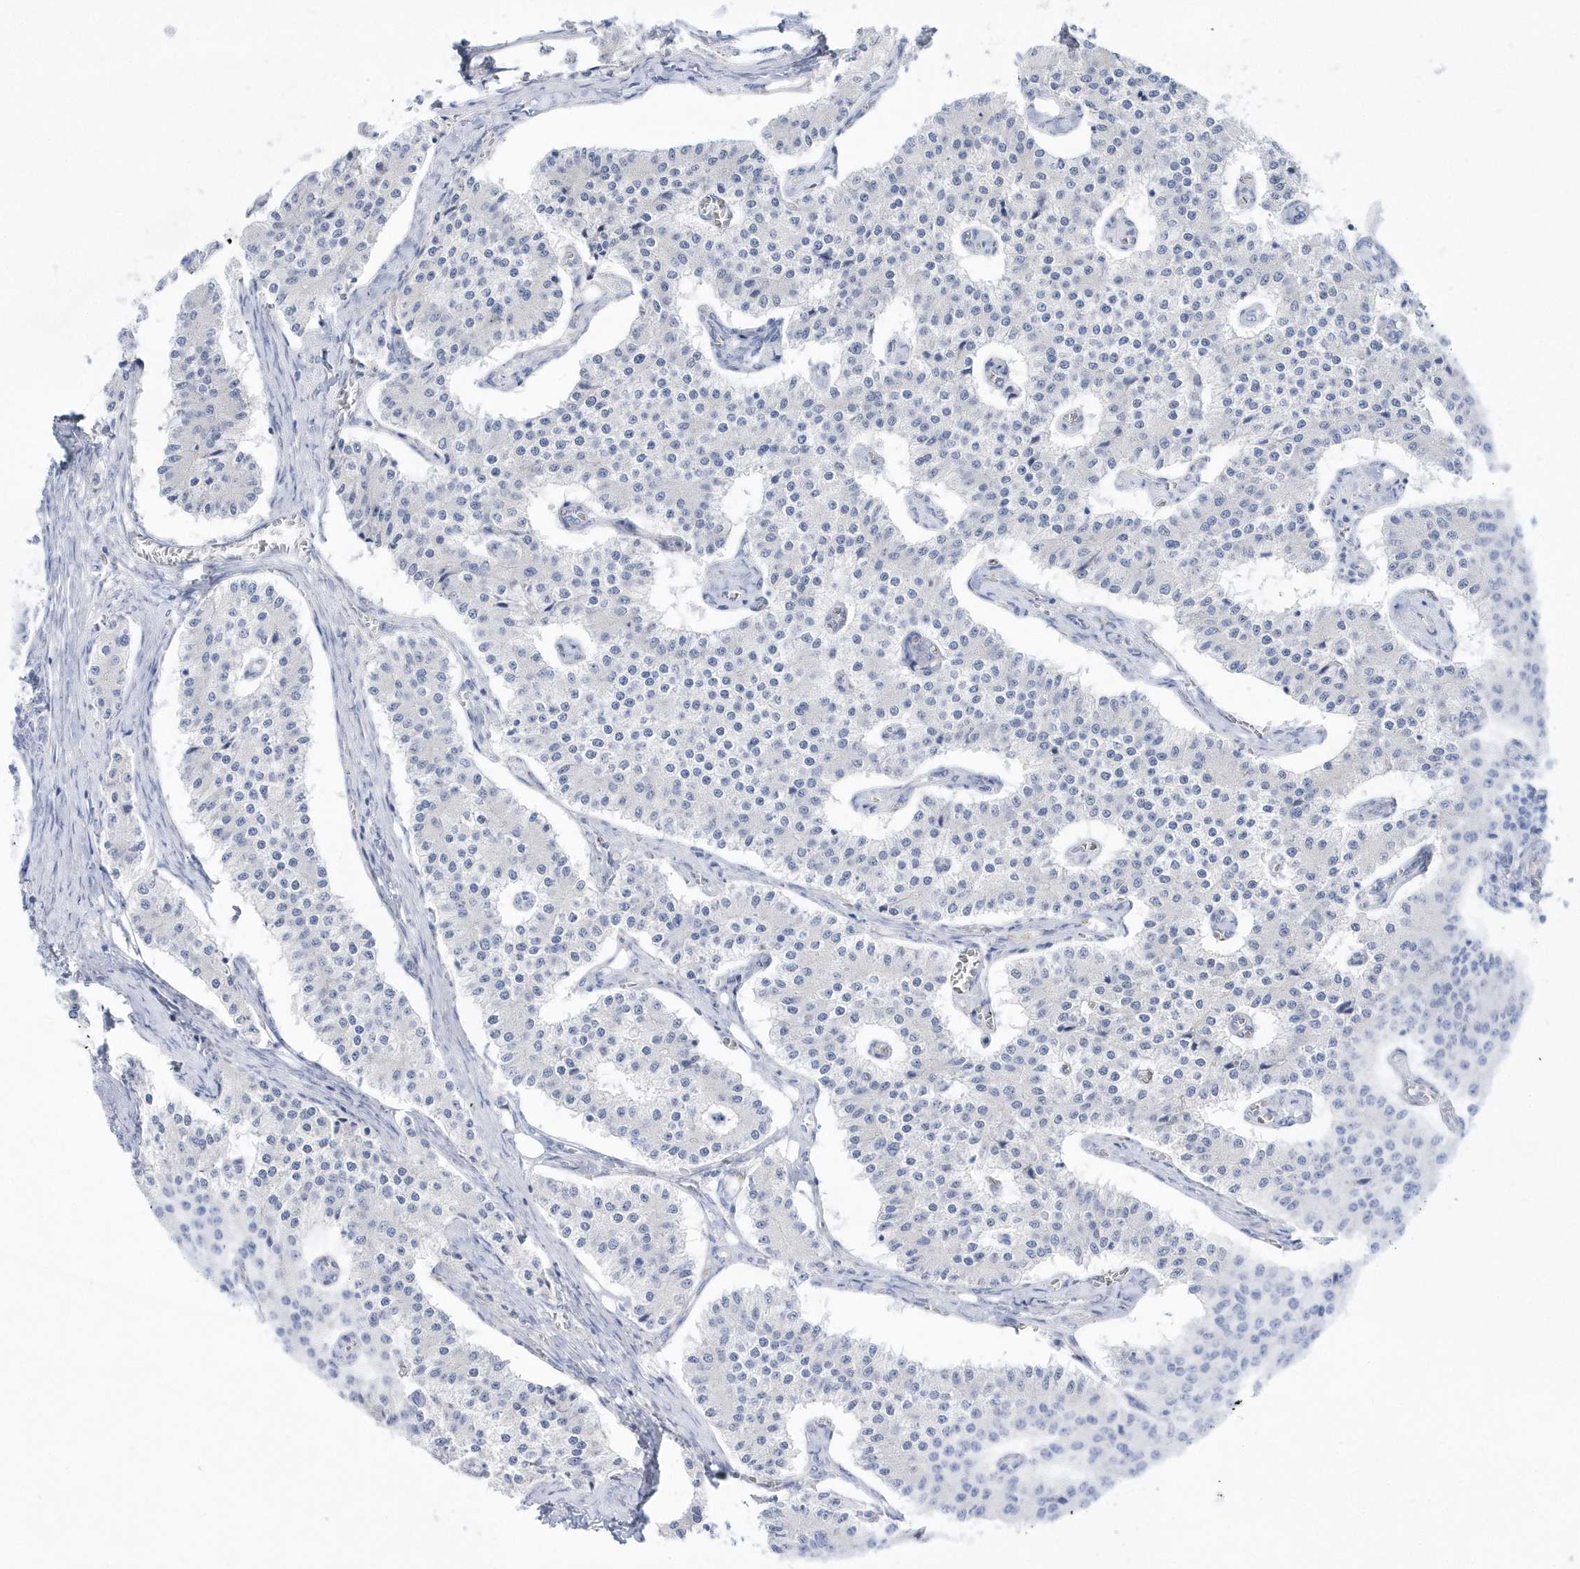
{"staining": {"intensity": "negative", "quantity": "none", "location": "none"}, "tissue": "carcinoid", "cell_type": "Tumor cells", "image_type": "cancer", "snomed": [{"axis": "morphology", "description": "Carcinoid, malignant, NOS"}, {"axis": "topography", "description": "Colon"}], "caption": "Immunohistochemical staining of carcinoid shows no significant staining in tumor cells.", "gene": "TMCO6", "patient": {"sex": "female", "age": 52}}